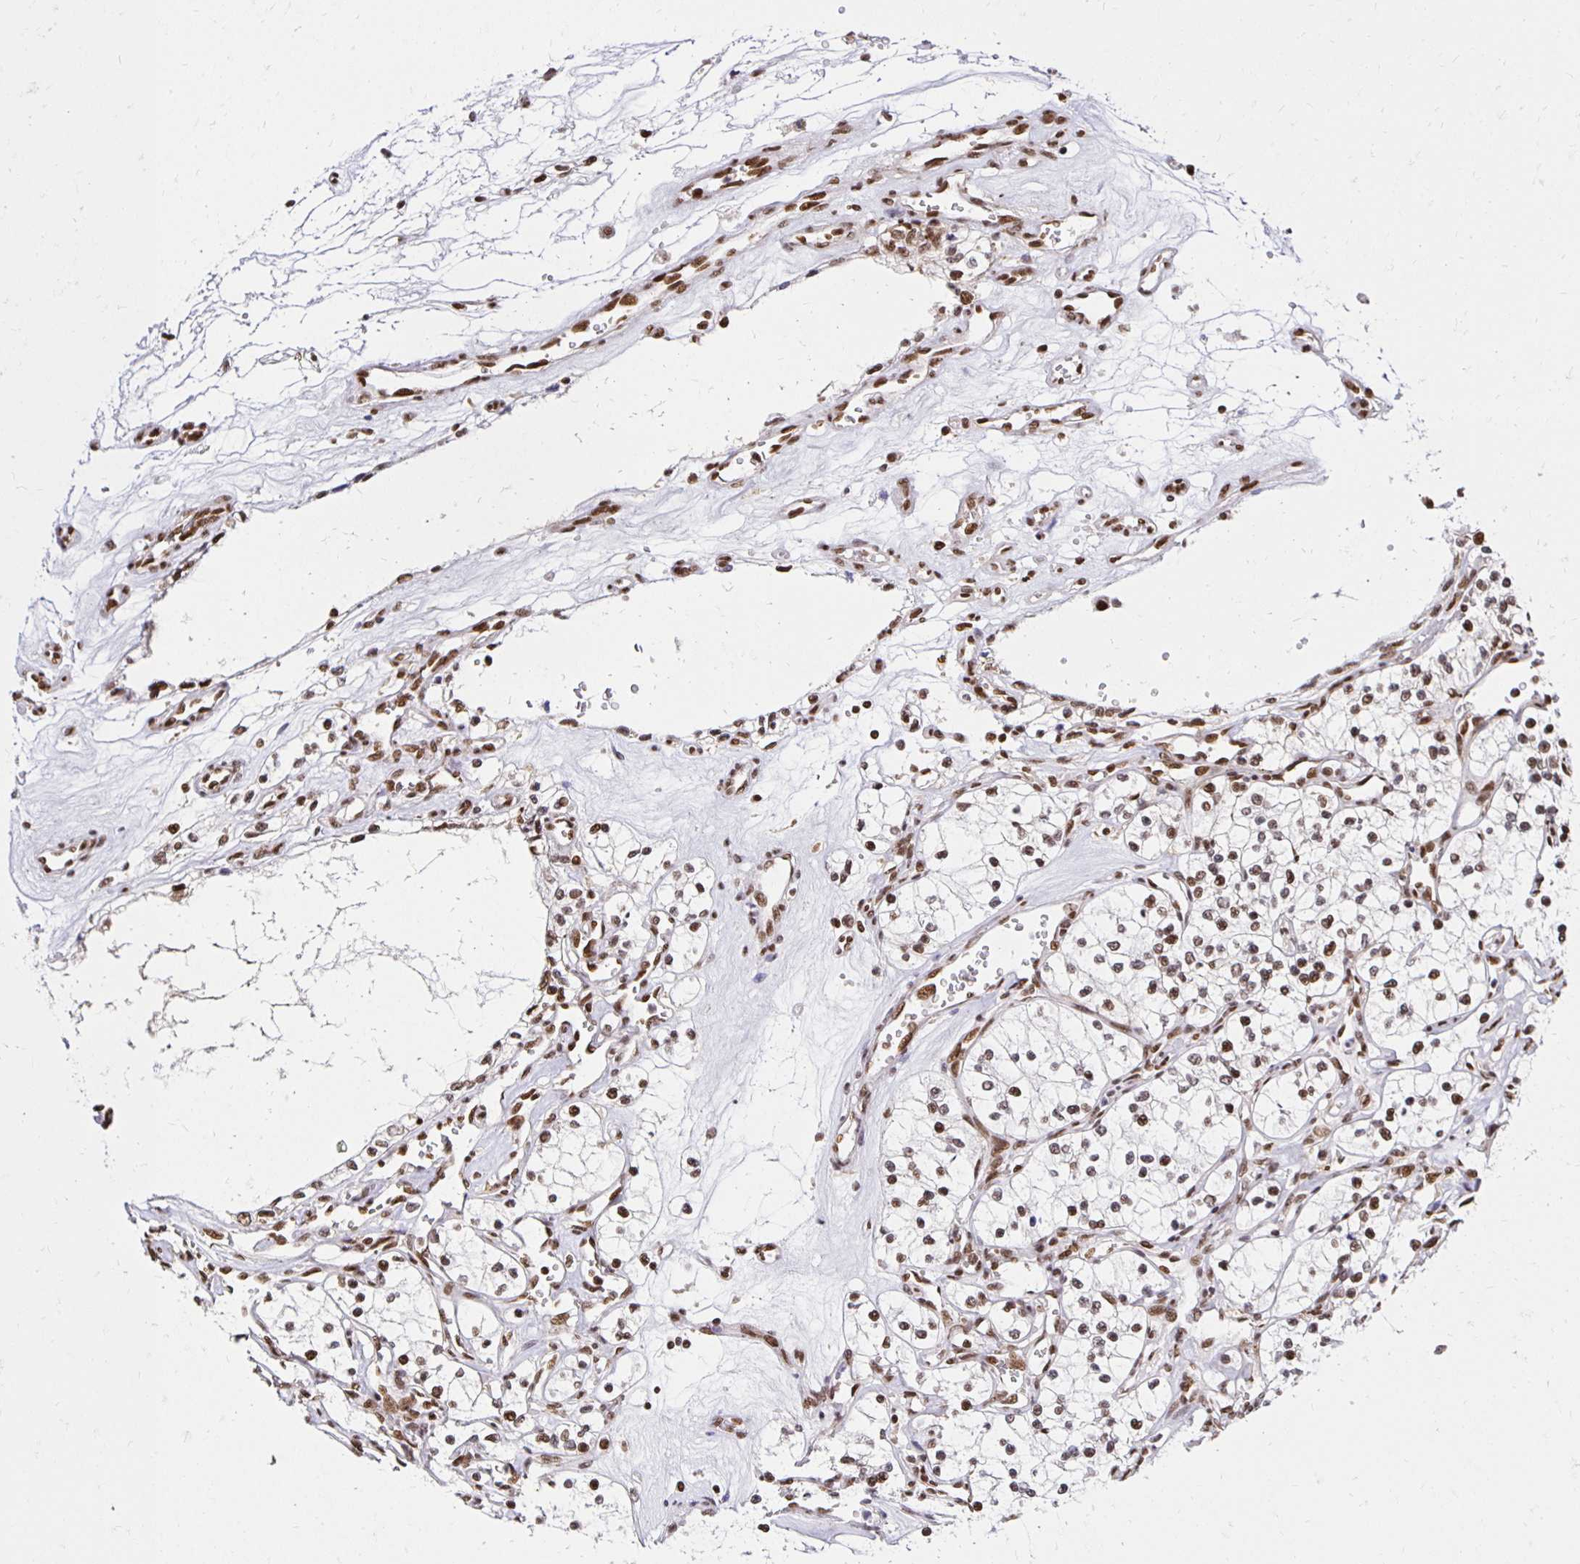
{"staining": {"intensity": "moderate", "quantity": ">75%", "location": "nuclear"}, "tissue": "renal cancer", "cell_type": "Tumor cells", "image_type": "cancer", "snomed": [{"axis": "morphology", "description": "Adenocarcinoma, NOS"}, {"axis": "topography", "description": "Kidney"}], "caption": "A brown stain highlights moderate nuclear positivity of a protein in human adenocarcinoma (renal) tumor cells. (DAB (3,3'-diaminobenzidine) IHC, brown staining for protein, blue staining for nuclei).", "gene": "ZNF579", "patient": {"sex": "female", "age": 69}}